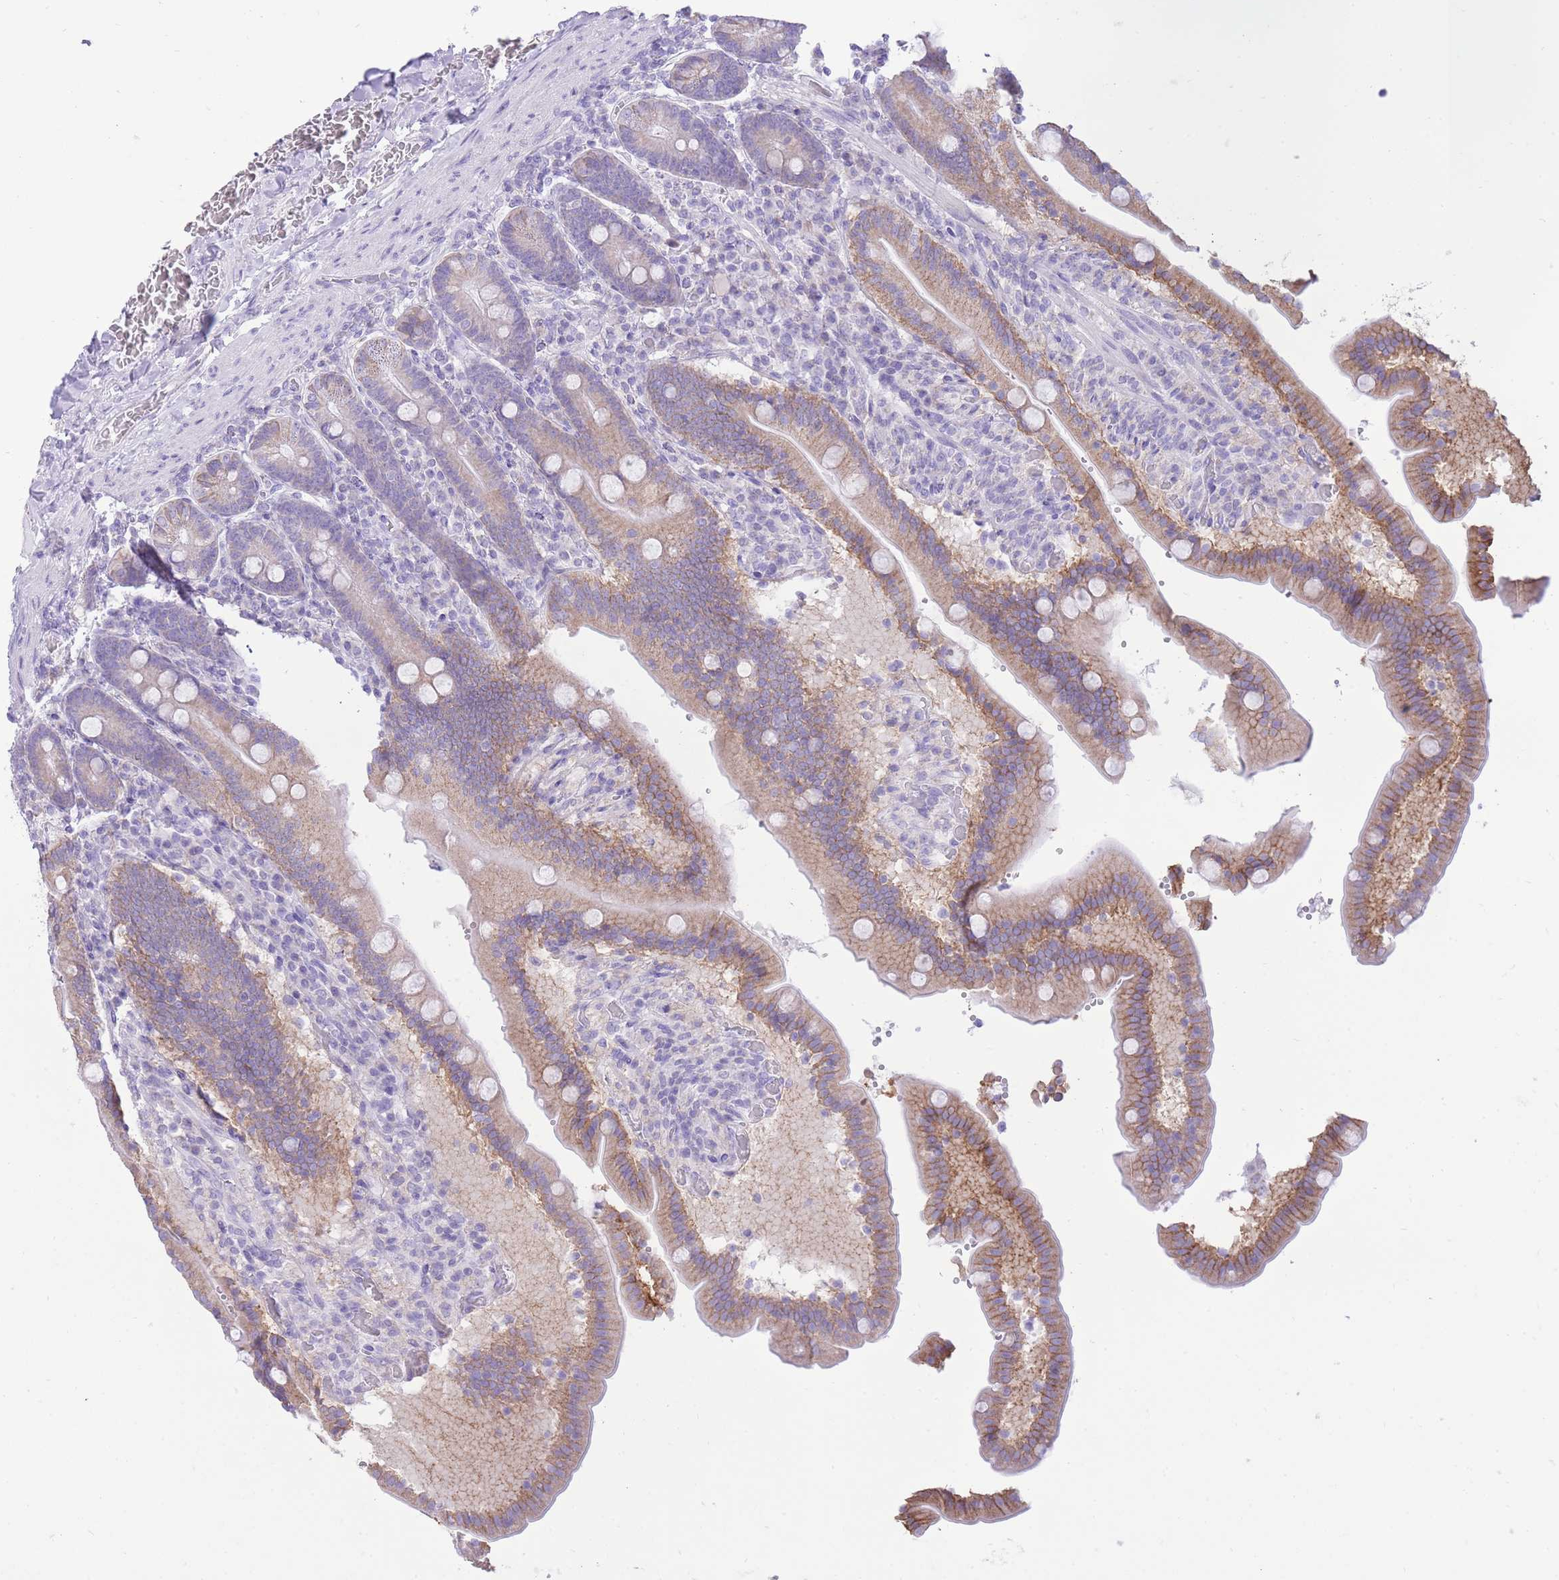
{"staining": {"intensity": "moderate", "quantity": "<25%", "location": "cytoplasmic/membranous"}, "tissue": "duodenum", "cell_type": "Glandular cells", "image_type": "normal", "snomed": [{"axis": "morphology", "description": "Normal tissue, NOS"}, {"axis": "topography", "description": "Duodenum"}], "caption": "IHC staining of unremarkable duodenum, which reveals low levels of moderate cytoplasmic/membranous positivity in approximately <25% of glandular cells indicating moderate cytoplasmic/membranous protein positivity. The staining was performed using DAB (3,3'-diaminobenzidine) (brown) for protein detection and nuclei were counterstained in hematoxylin (blue).", "gene": "SLC4A4", "patient": {"sex": "female", "age": 62}}